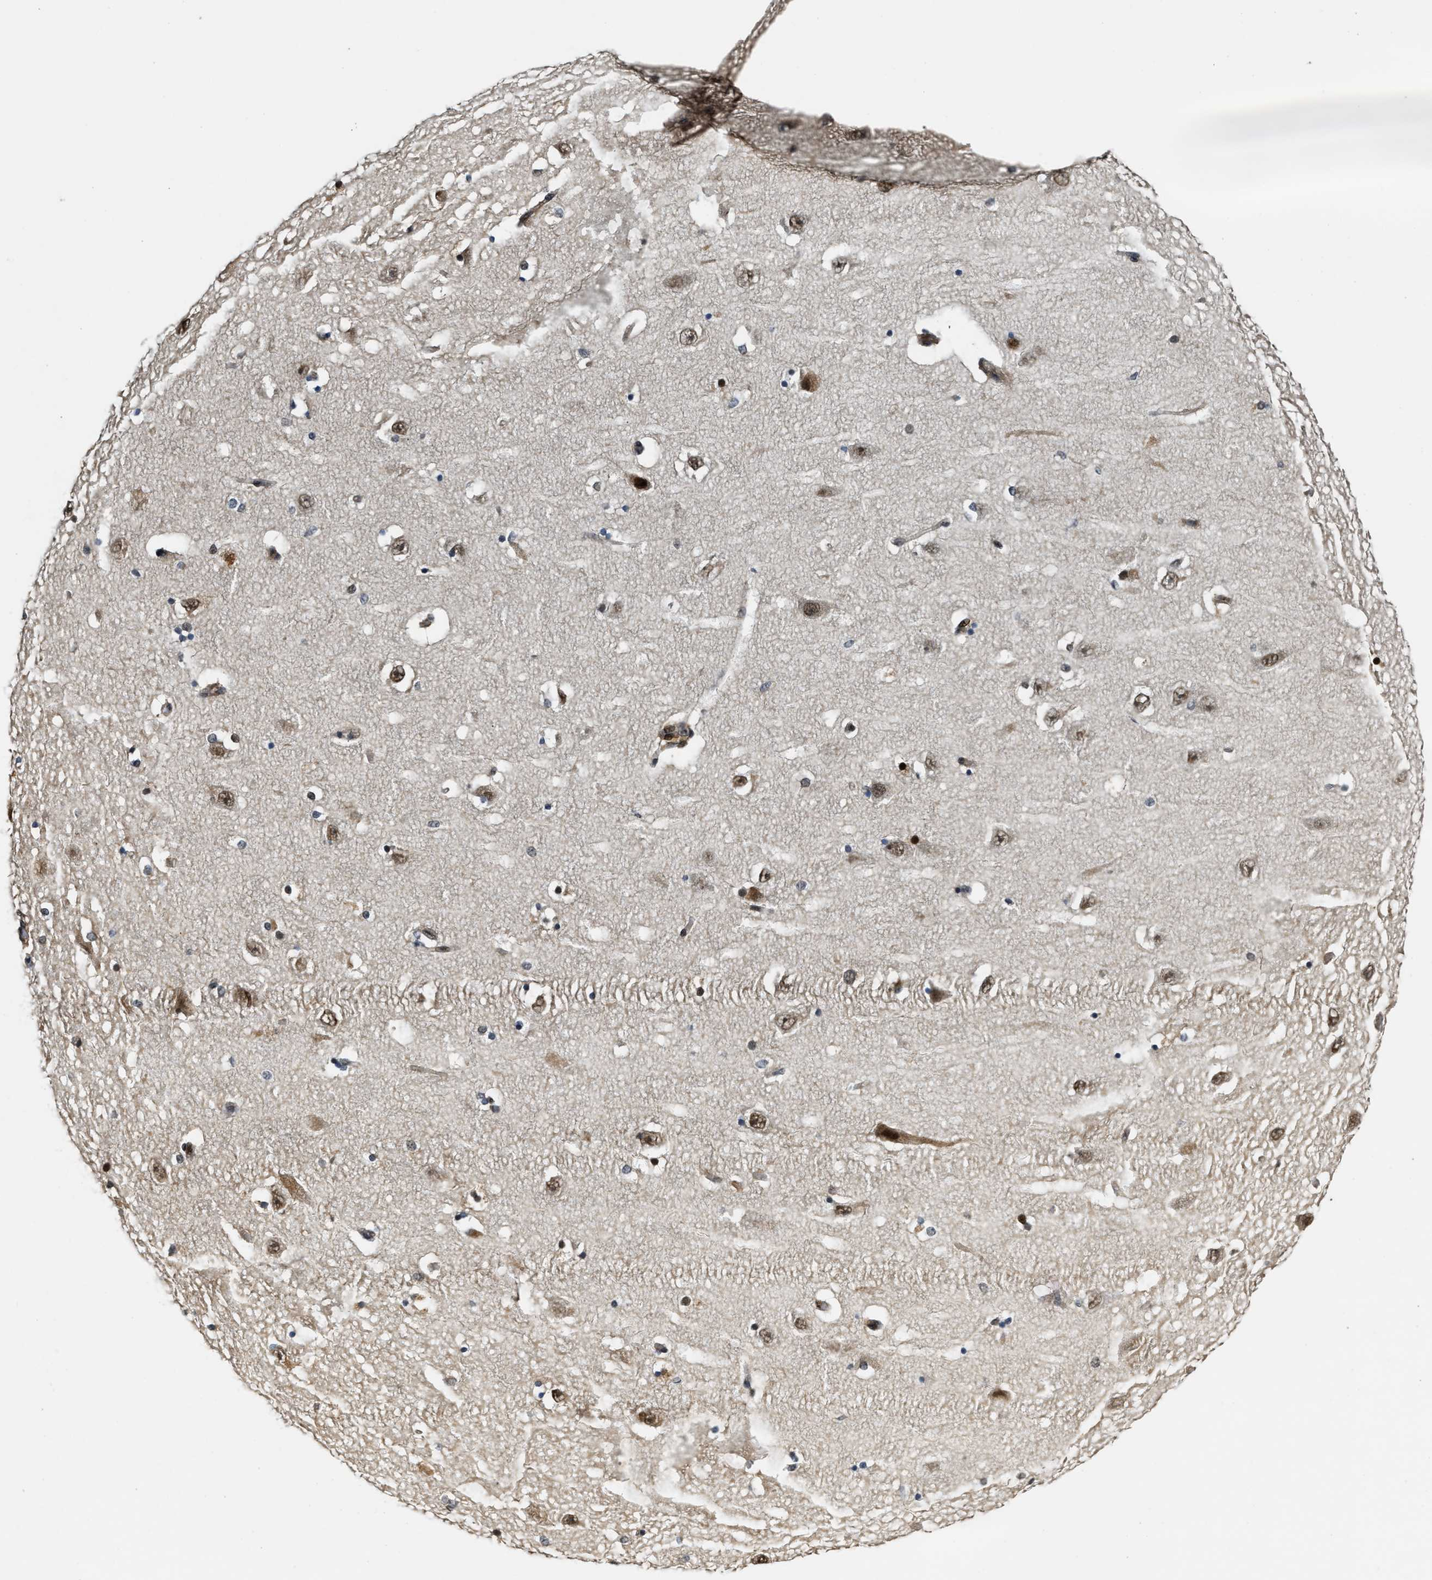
{"staining": {"intensity": "strong", "quantity": "<25%", "location": "nuclear"}, "tissue": "hippocampus", "cell_type": "Glial cells", "image_type": "normal", "snomed": [{"axis": "morphology", "description": "Normal tissue, NOS"}, {"axis": "topography", "description": "Hippocampus"}], "caption": "Benign hippocampus demonstrates strong nuclear expression in about <25% of glial cells.", "gene": "SERTAD2", "patient": {"sex": "female", "age": 54}}